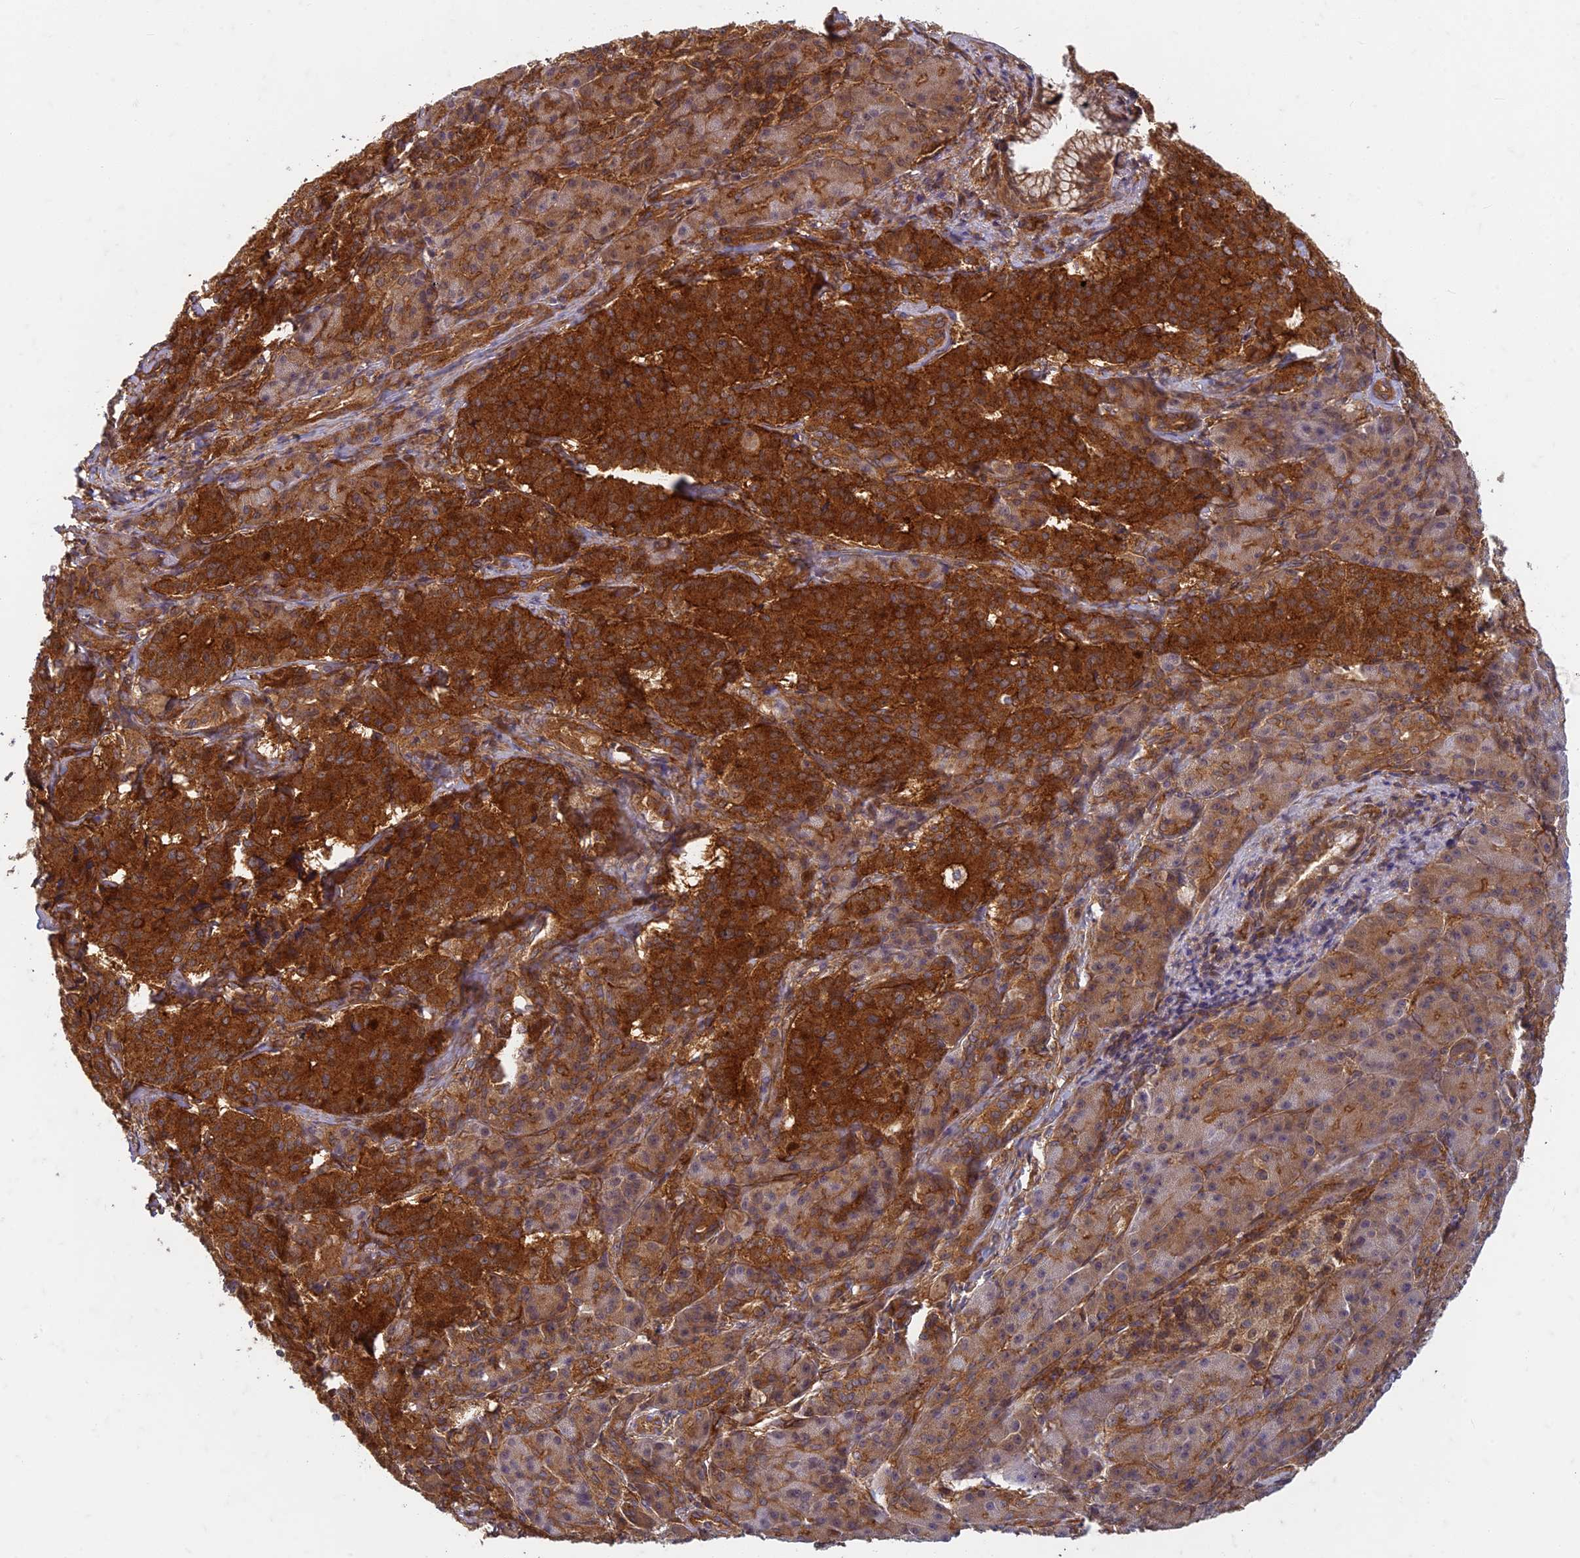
{"staining": {"intensity": "strong", "quantity": "25%-75%", "location": "cytoplasmic/membranous"}, "tissue": "pancreatic cancer", "cell_type": "Tumor cells", "image_type": "cancer", "snomed": [{"axis": "morphology", "description": "Adenocarcinoma, NOS"}, {"axis": "topography", "description": "Pancreas"}], "caption": "Approximately 25%-75% of tumor cells in adenocarcinoma (pancreatic) show strong cytoplasmic/membranous protein expression as visualized by brown immunohistochemical staining.", "gene": "TCF25", "patient": {"sex": "female", "age": 74}}